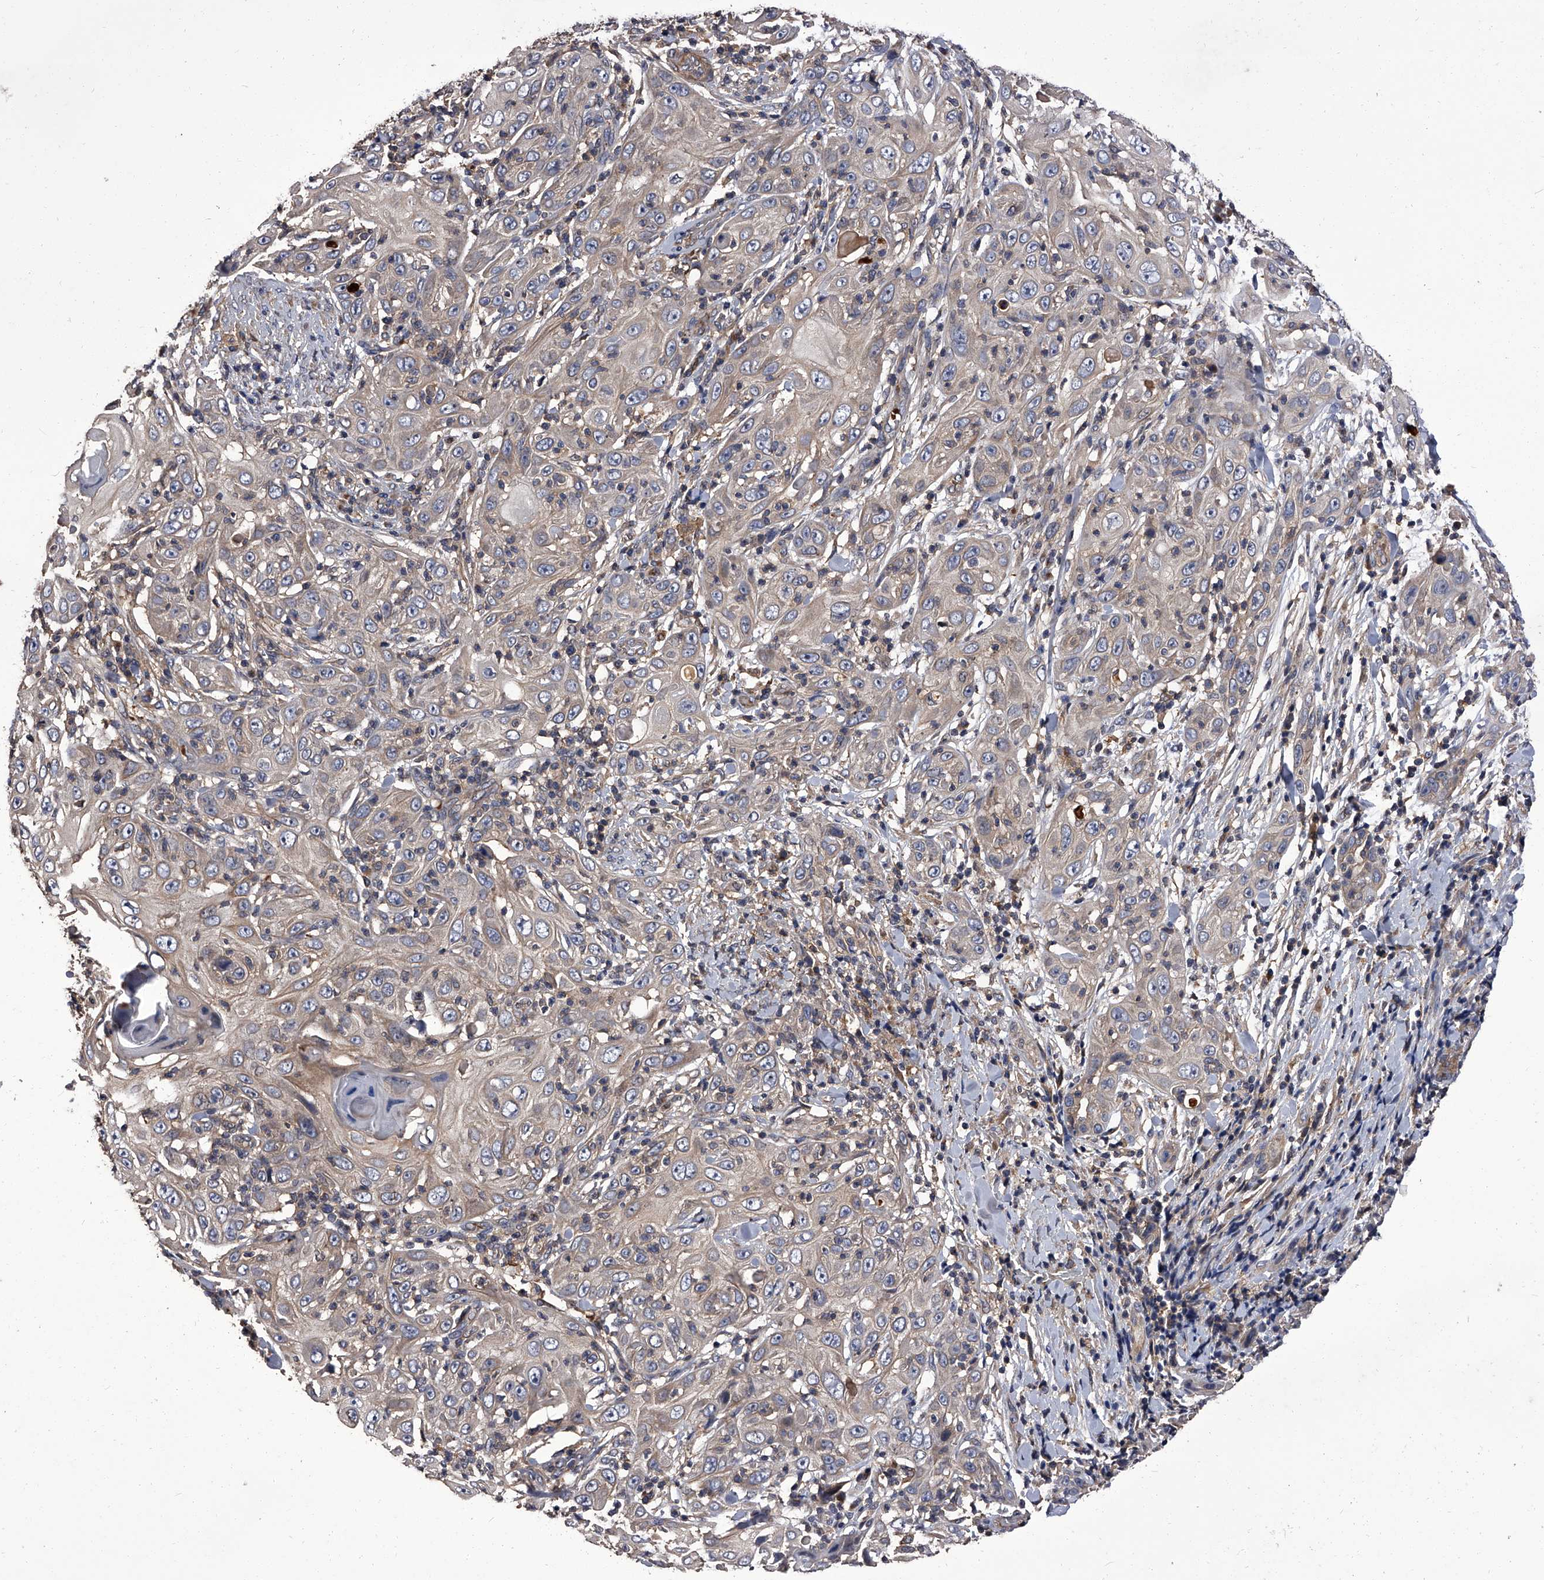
{"staining": {"intensity": "weak", "quantity": "<25%", "location": "cytoplasmic/membranous"}, "tissue": "skin cancer", "cell_type": "Tumor cells", "image_type": "cancer", "snomed": [{"axis": "morphology", "description": "Squamous cell carcinoma, NOS"}, {"axis": "topography", "description": "Skin"}], "caption": "The micrograph reveals no staining of tumor cells in skin squamous cell carcinoma.", "gene": "STK36", "patient": {"sex": "female", "age": 88}}